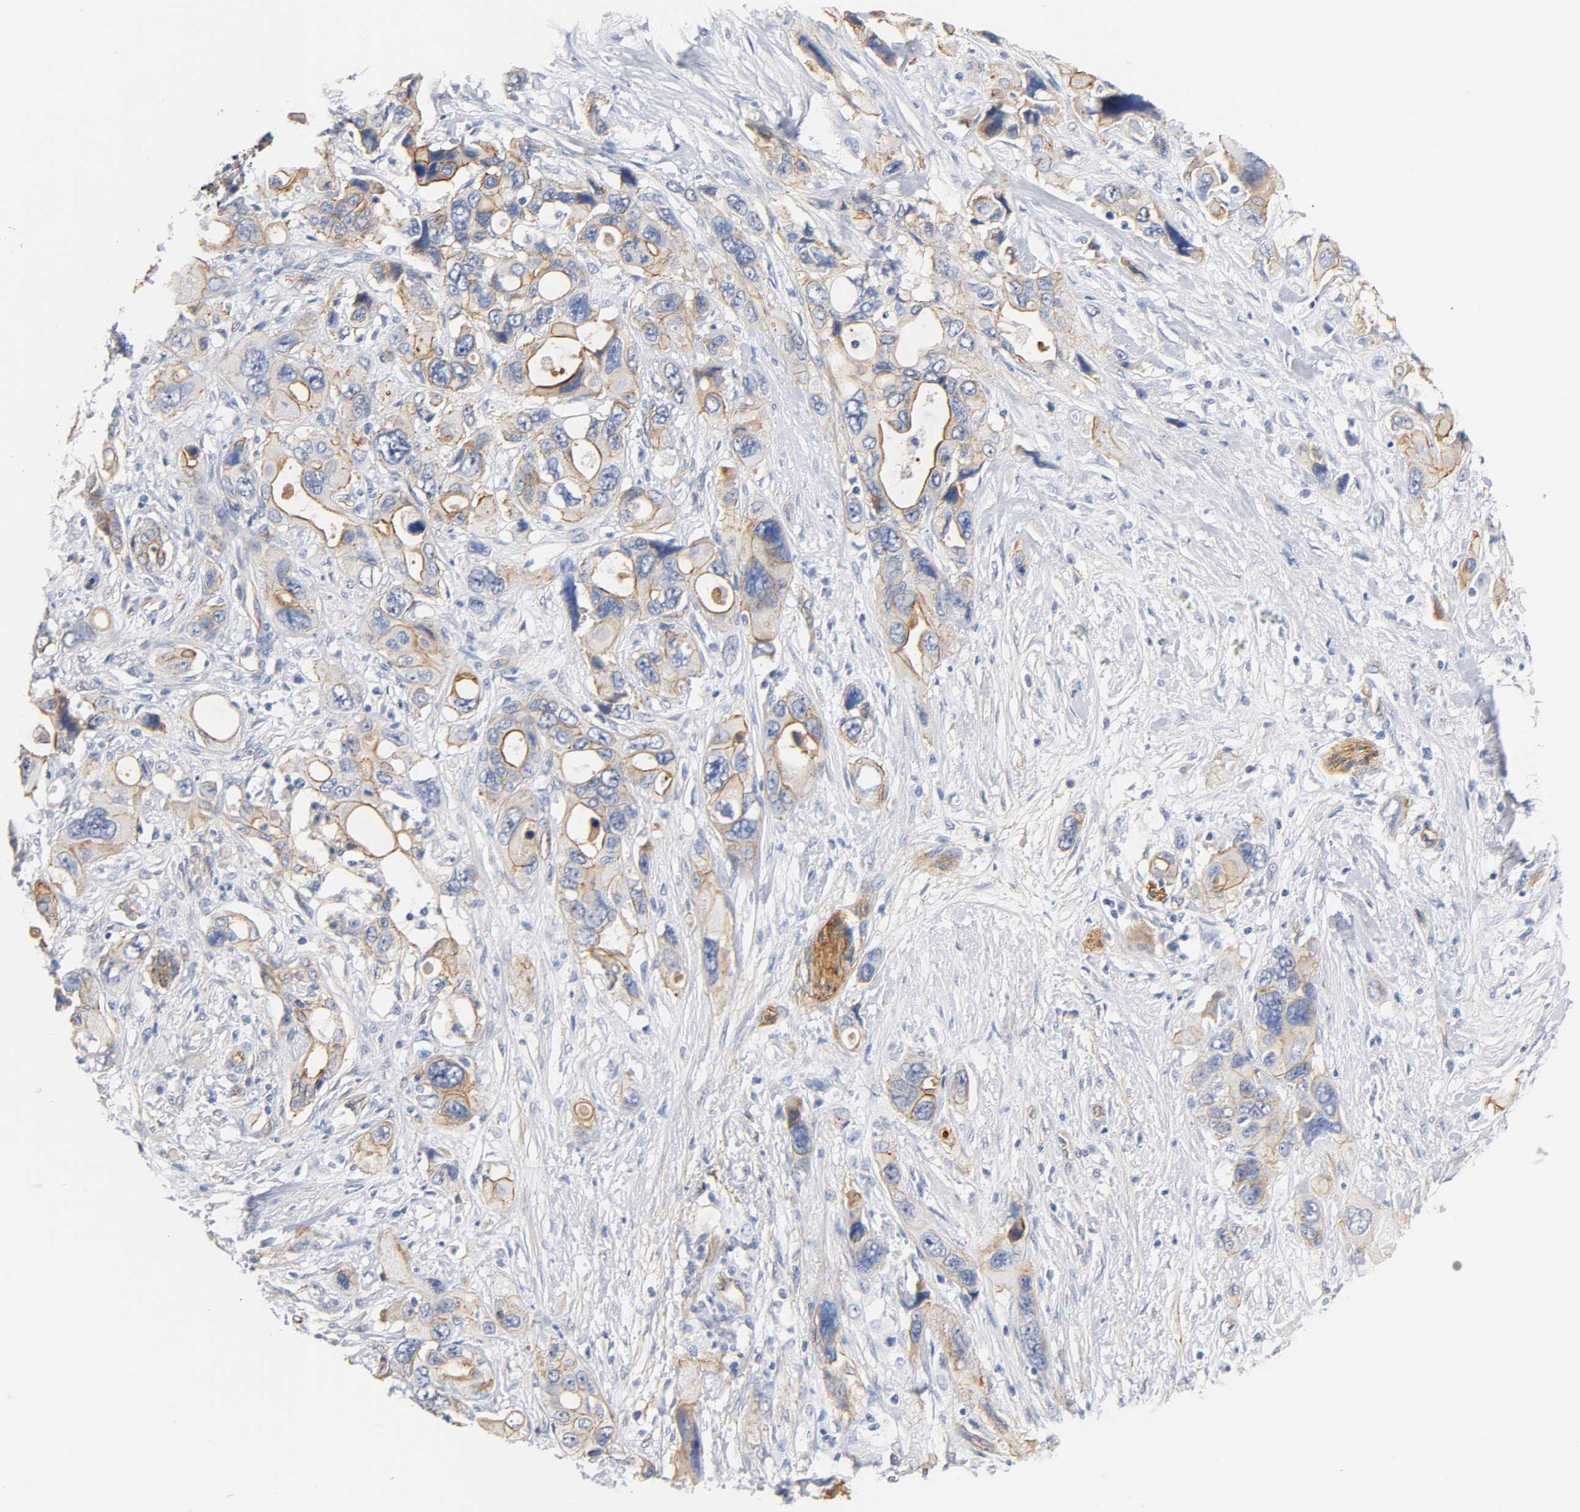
{"staining": {"intensity": "moderate", "quantity": ">75%", "location": "cytoplasmic/membranous"}, "tissue": "pancreatic cancer", "cell_type": "Tumor cells", "image_type": "cancer", "snomed": [{"axis": "morphology", "description": "Adenocarcinoma, NOS"}, {"axis": "topography", "description": "Pancreas"}], "caption": "Human pancreatic cancer (adenocarcinoma) stained for a protein (brown) demonstrates moderate cytoplasmic/membranous positive positivity in about >75% of tumor cells.", "gene": "SPTAN1", "patient": {"sex": "male", "age": 46}}